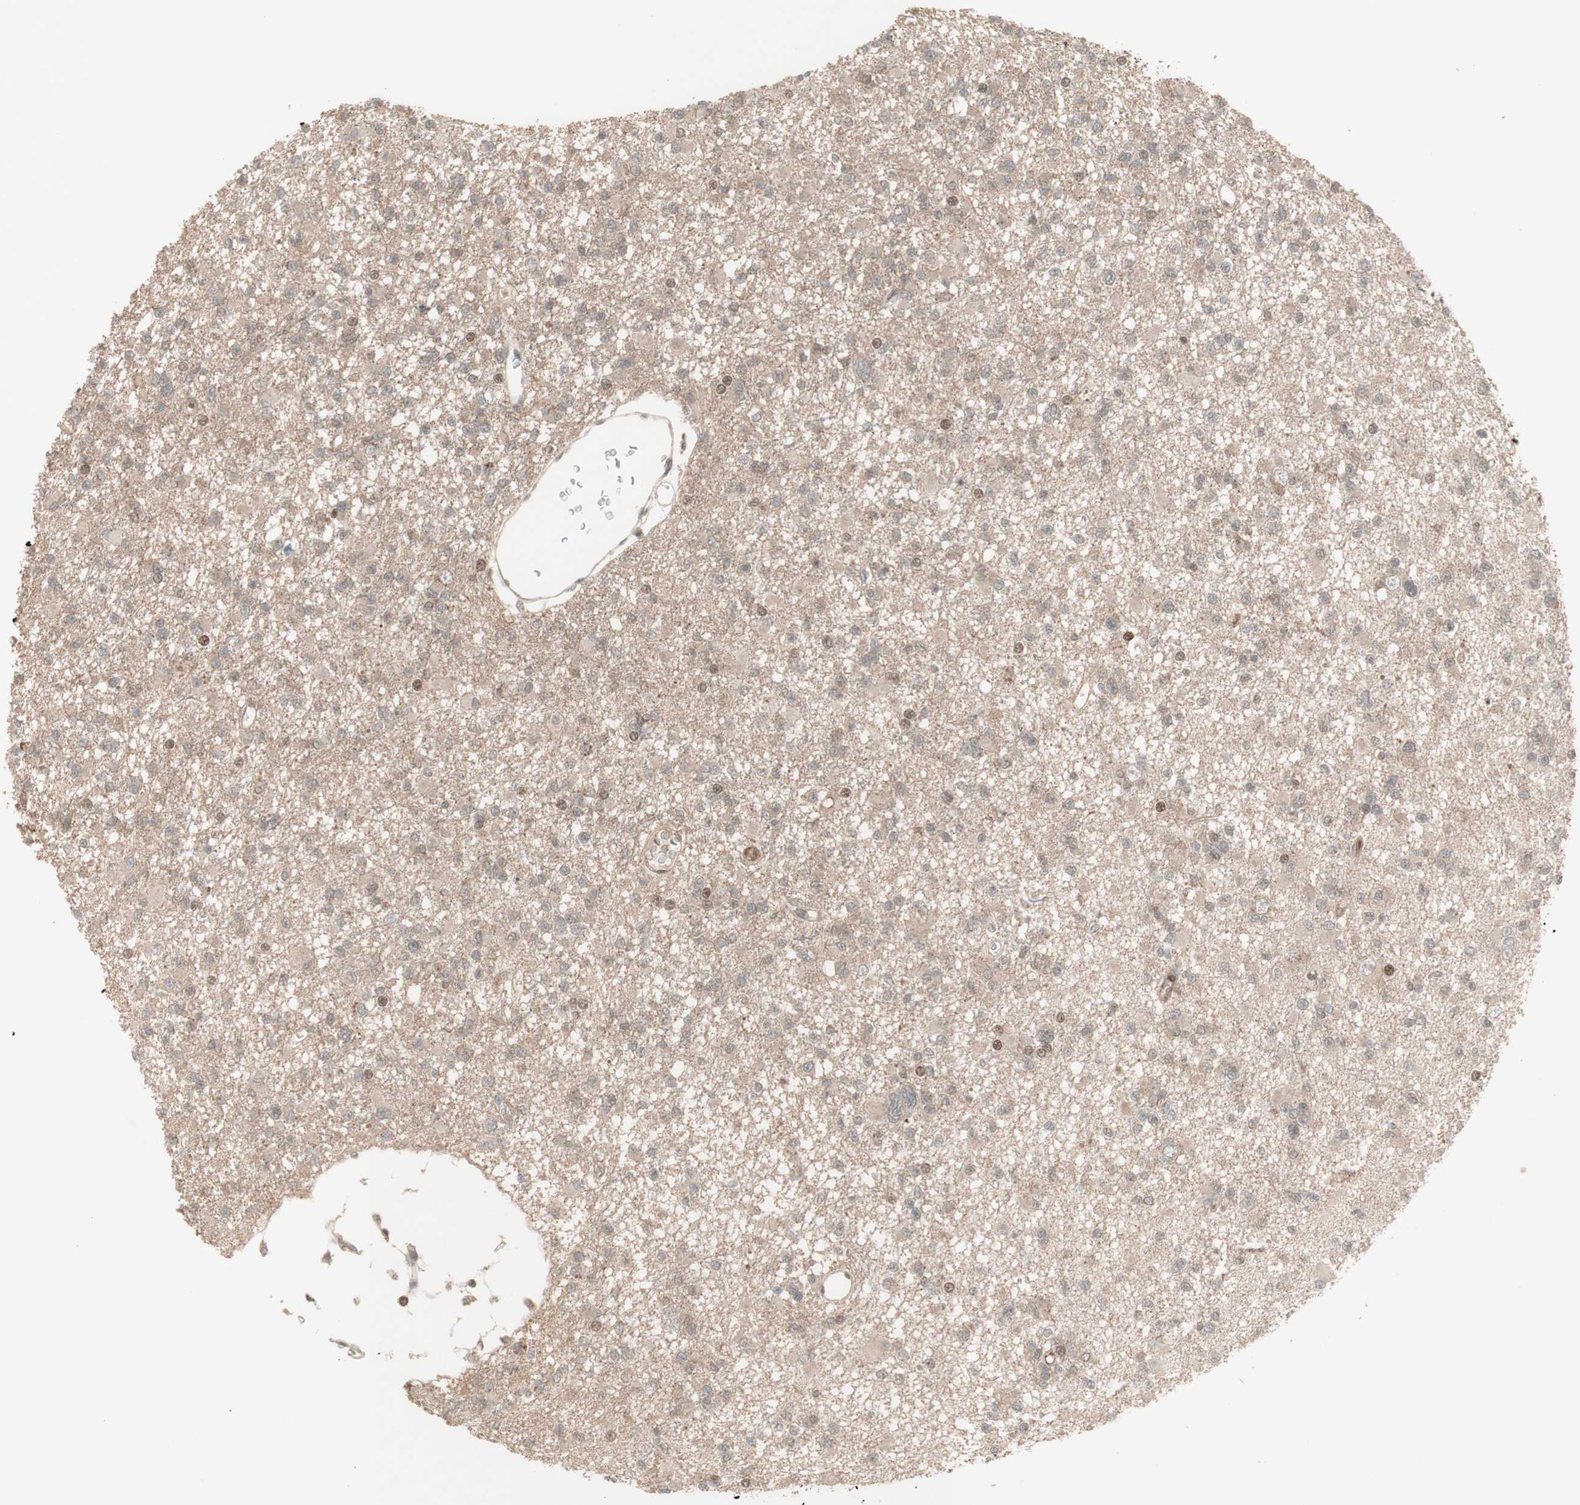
{"staining": {"intensity": "weak", "quantity": "<25%", "location": "nuclear"}, "tissue": "glioma", "cell_type": "Tumor cells", "image_type": "cancer", "snomed": [{"axis": "morphology", "description": "Glioma, malignant, Low grade"}, {"axis": "topography", "description": "Brain"}], "caption": "DAB immunohistochemical staining of low-grade glioma (malignant) reveals no significant expression in tumor cells.", "gene": "MSH6", "patient": {"sex": "female", "age": 22}}